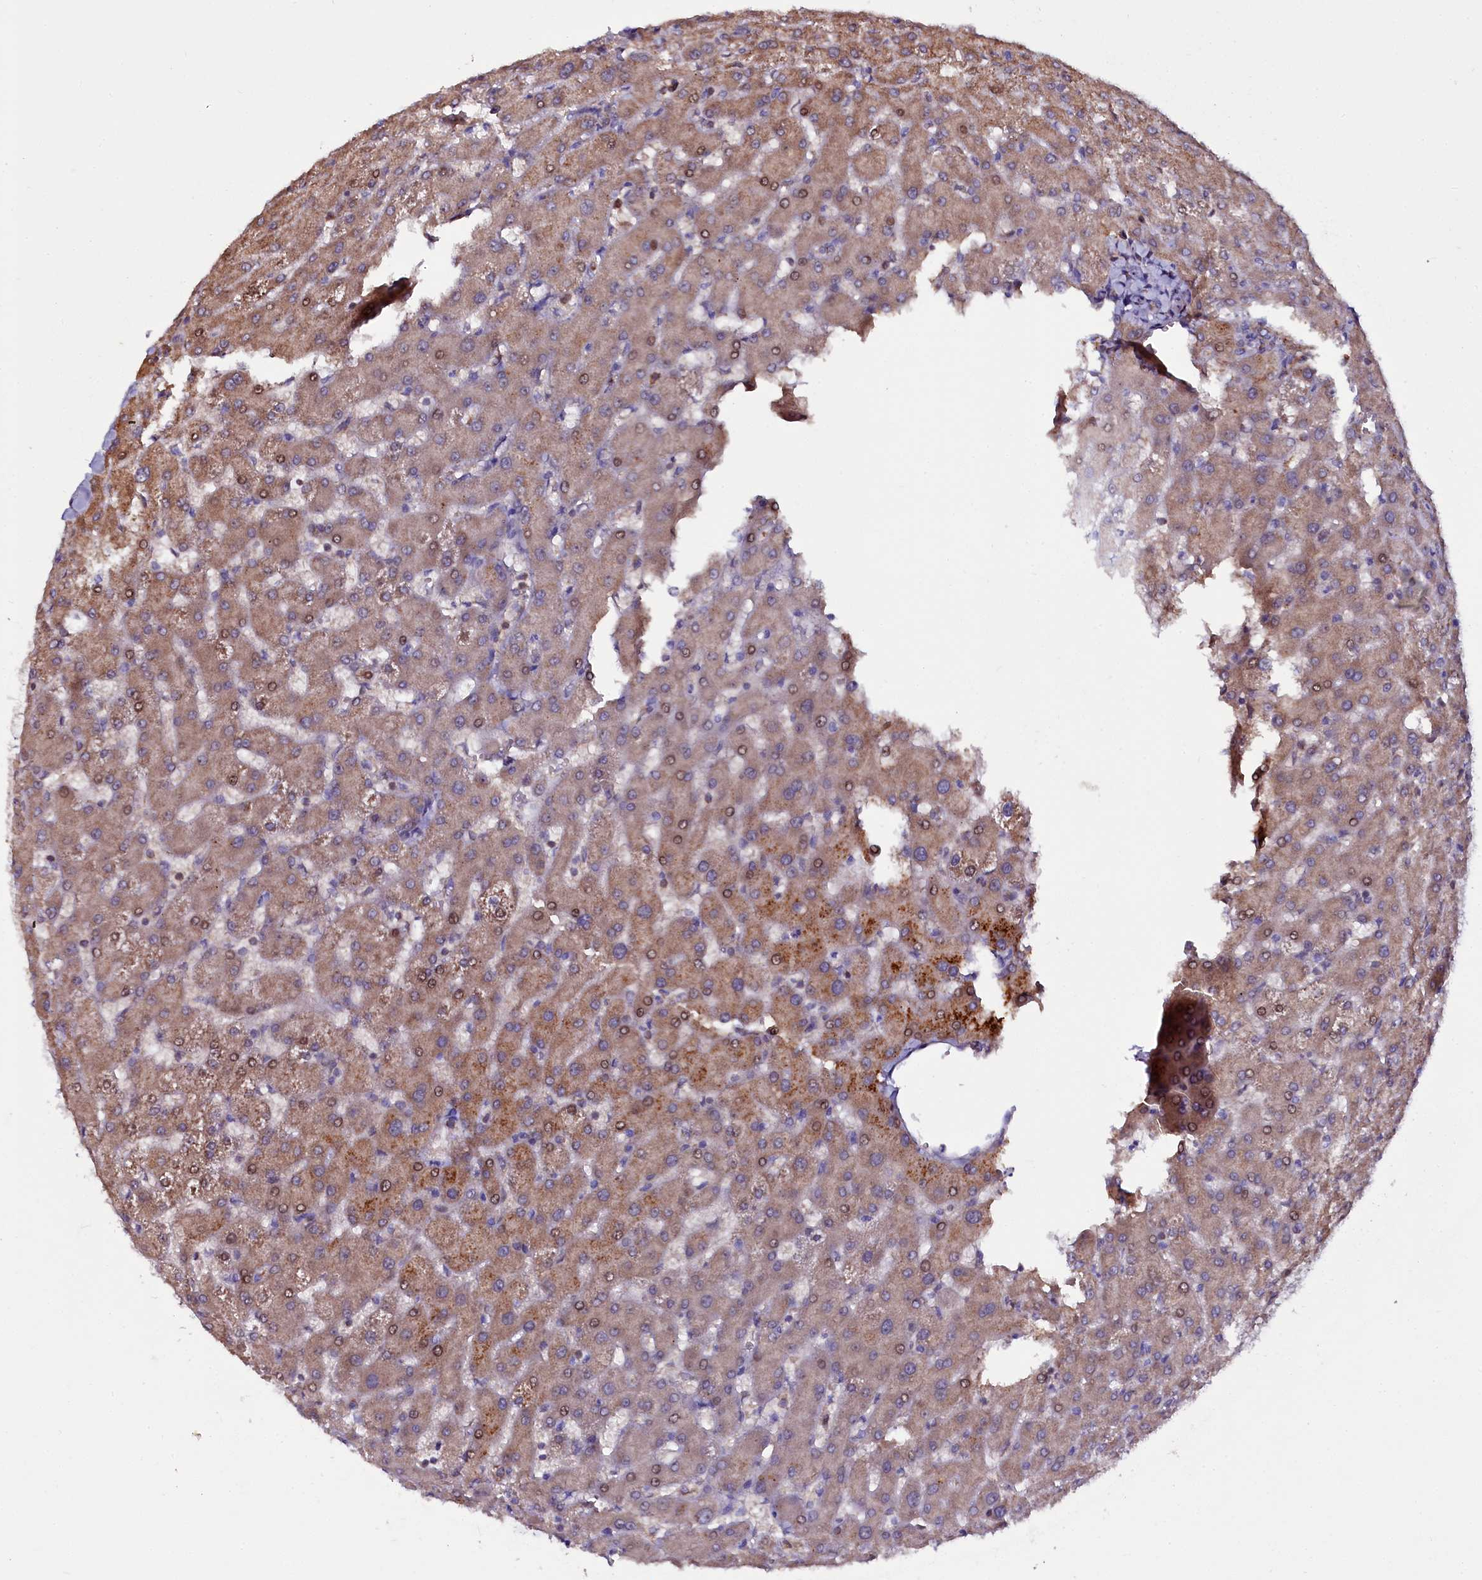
{"staining": {"intensity": "negative", "quantity": "none", "location": "none"}, "tissue": "liver", "cell_type": "Cholangiocytes", "image_type": "normal", "snomed": [{"axis": "morphology", "description": "Normal tissue, NOS"}, {"axis": "topography", "description": "Liver"}], "caption": "IHC image of benign liver: human liver stained with DAB reveals no significant protein positivity in cholangiocytes.", "gene": "NAA80", "patient": {"sex": "female", "age": 63}}